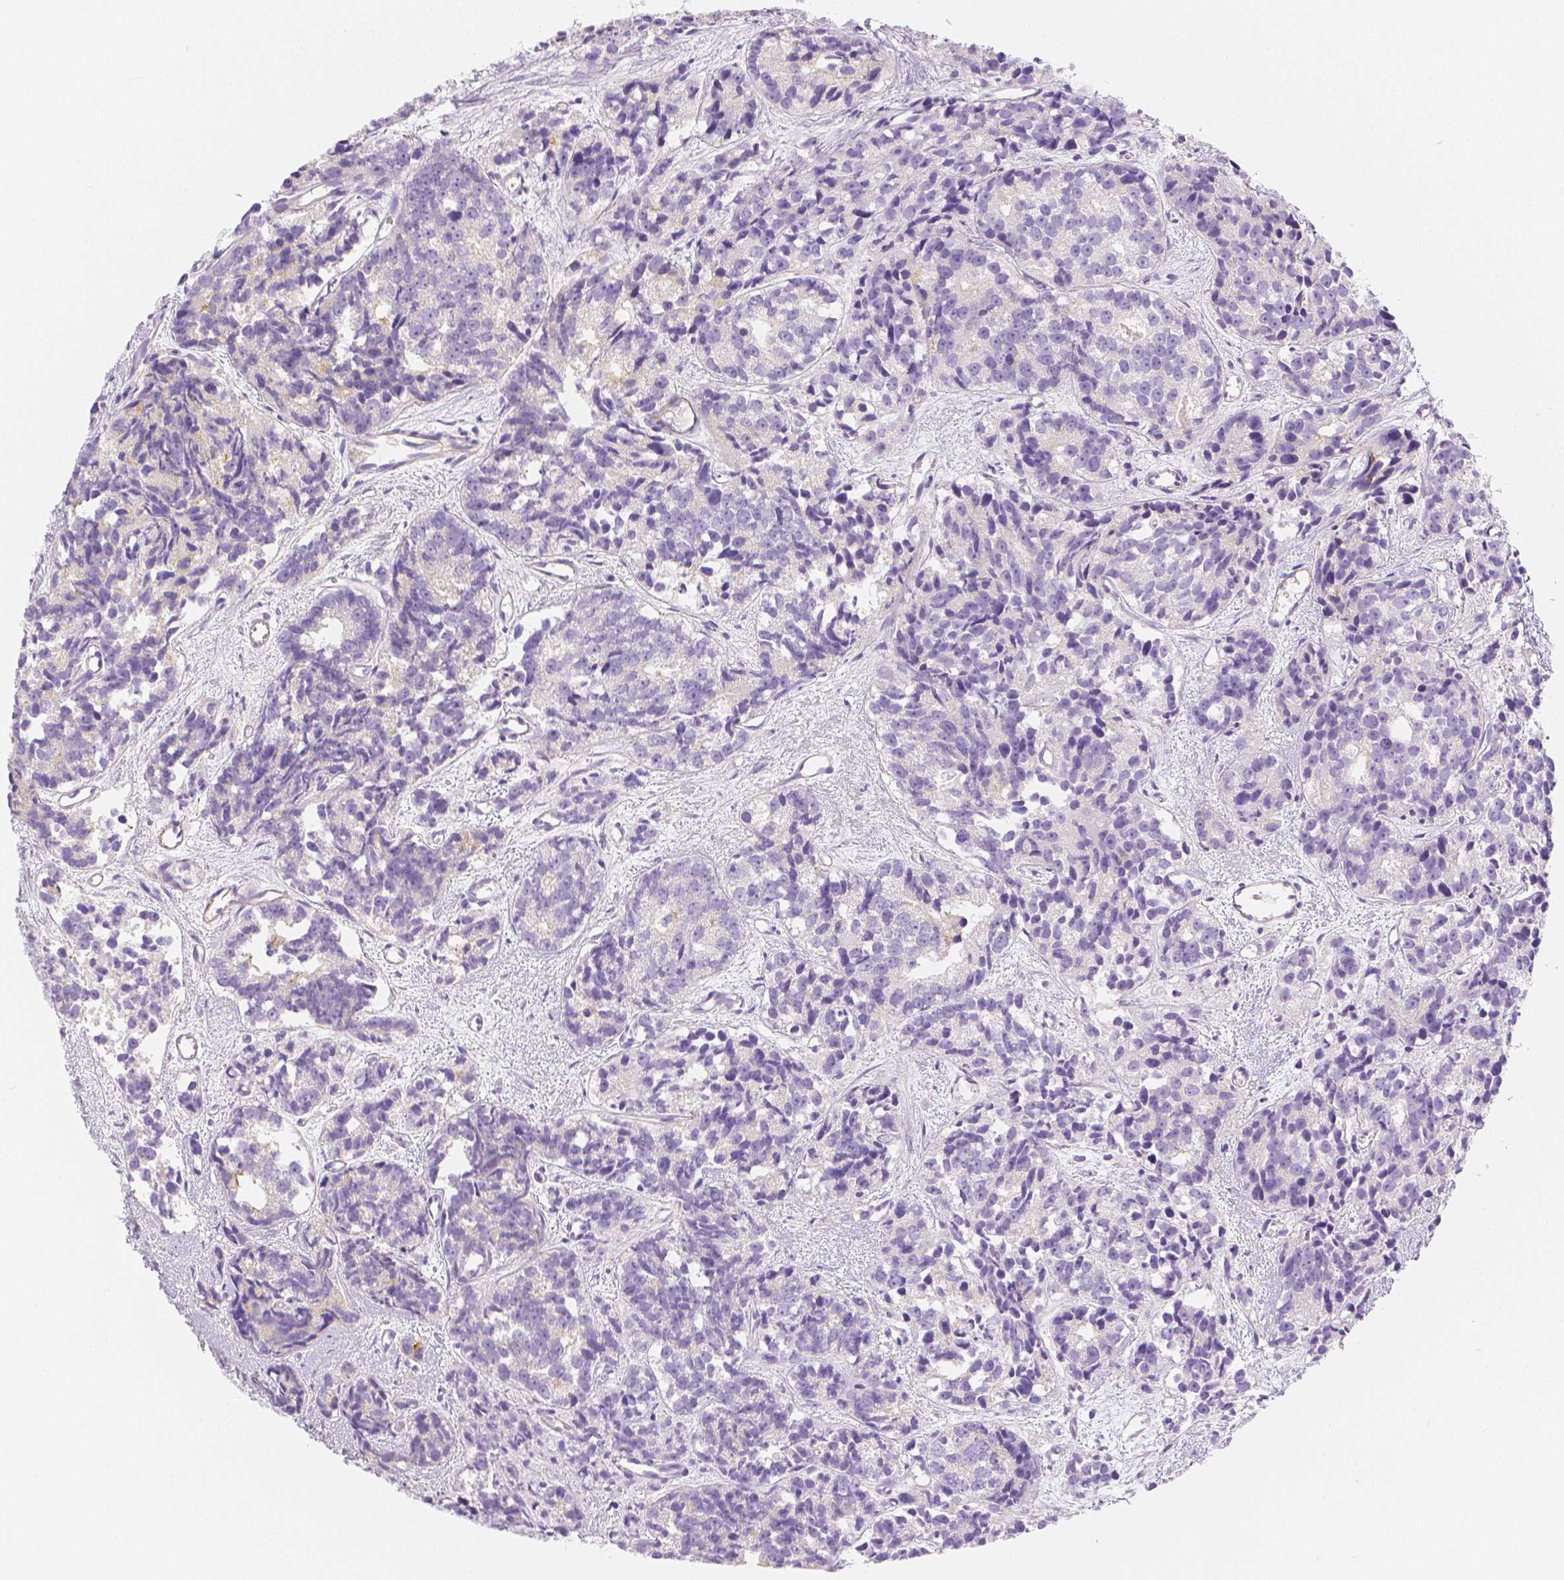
{"staining": {"intensity": "negative", "quantity": "none", "location": "none"}, "tissue": "prostate cancer", "cell_type": "Tumor cells", "image_type": "cancer", "snomed": [{"axis": "morphology", "description": "Adenocarcinoma, High grade"}, {"axis": "topography", "description": "Prostate"}], "caption": "Prostate adenocarcinoma (high-grade) stained for a protein using immunohistochemistry (IHC) reveals no positivity tumor cells.", "gene": "SLC27A5", "patient": {"sex": "male", "age": 77}}